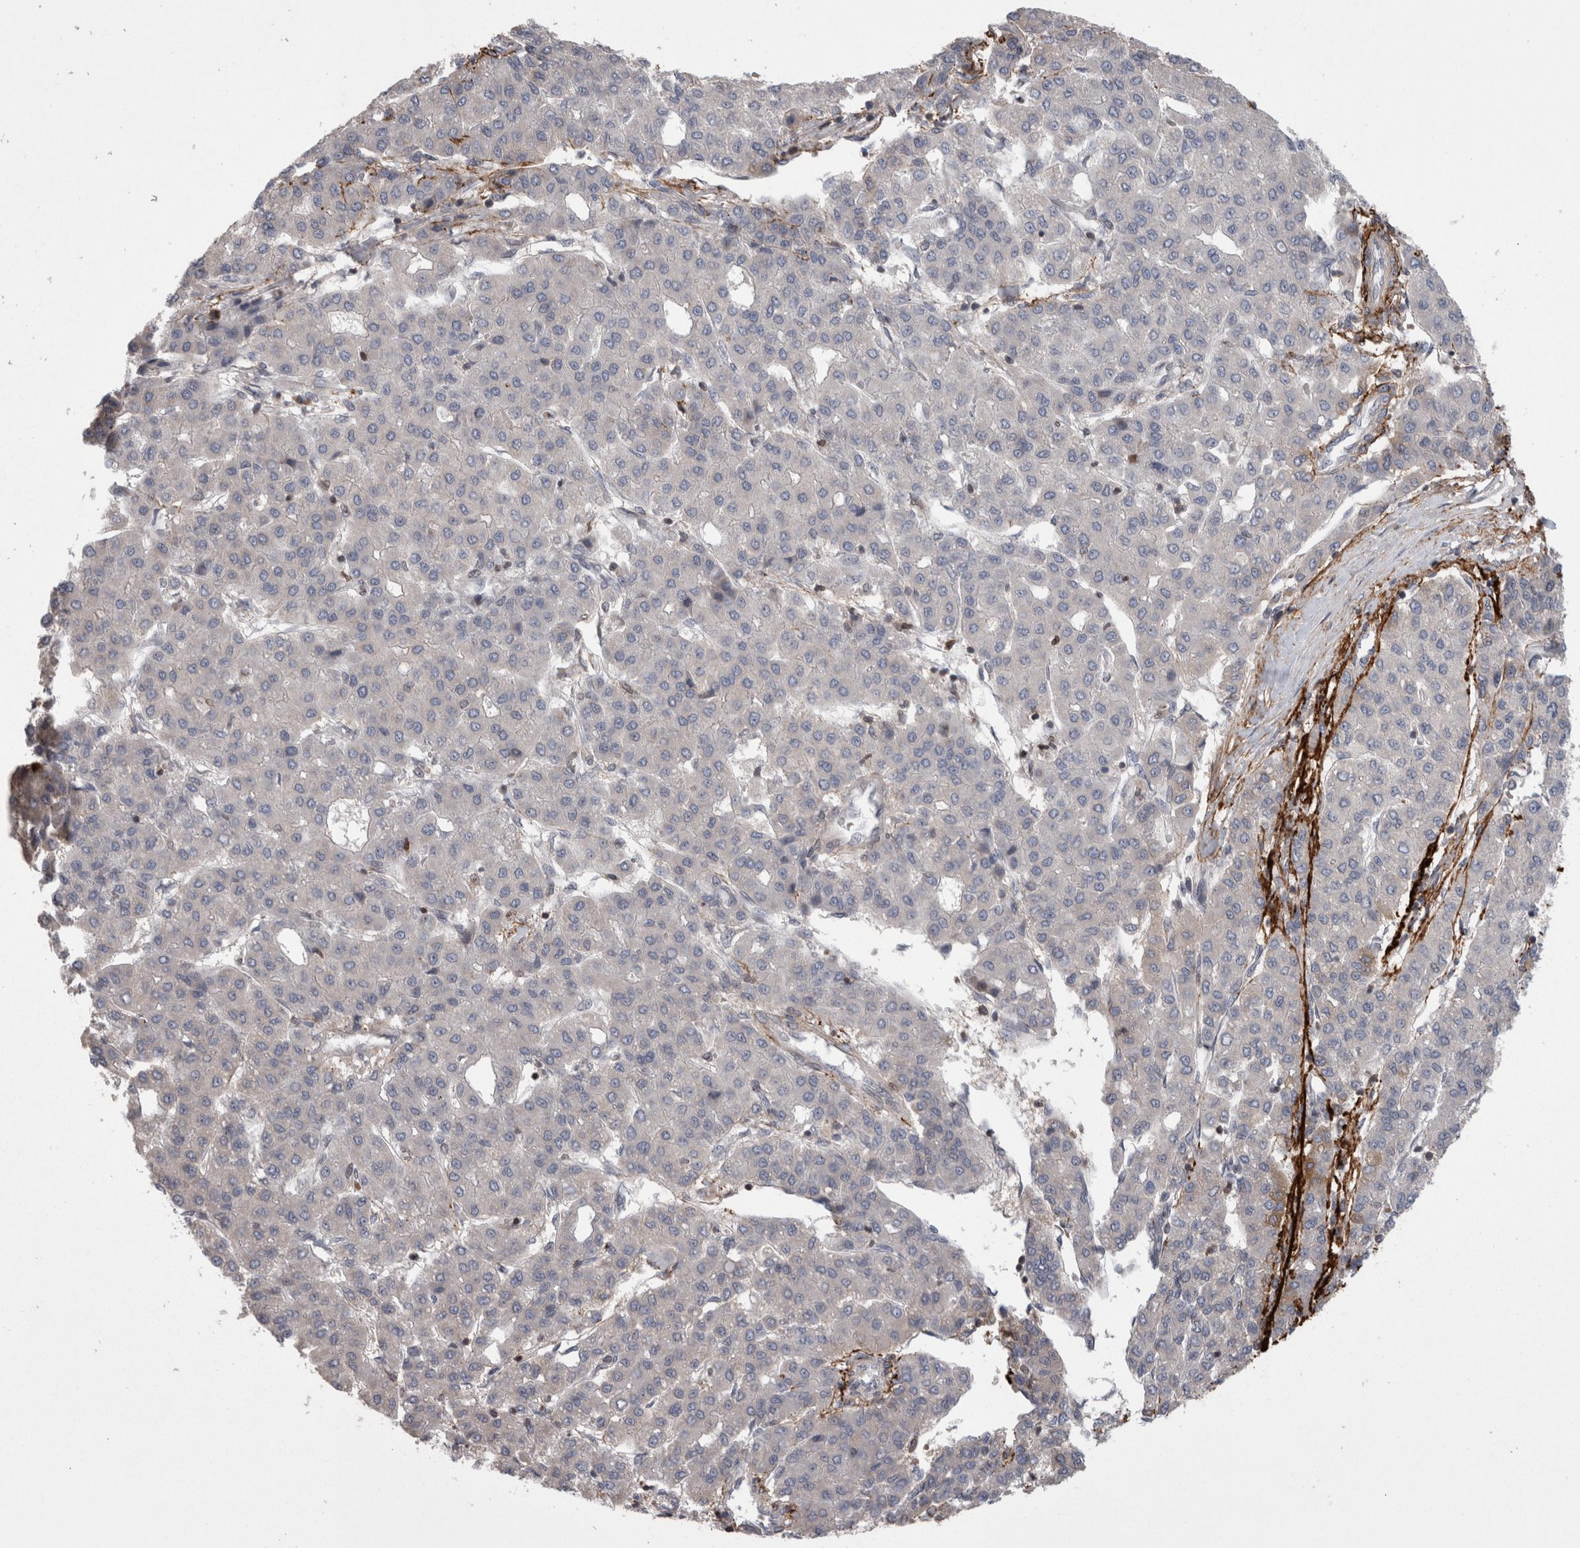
{"staining": {"intensity": "negative", "quantity": "none", "location": "none"}, "tissue": "liver cancer", "cell_type": "Tumor cells", "image_type": "cancer", "snomed": [{"axis": "morphology", "description": "Carcinoma, Hepatocellular, NOS"}, {"axis": "topography", "description": "Liver"}], "caption": "Micrograph shows no significant protein expression in tumor cells of hepatocellular carcinoma (liver).", "gene": "DARS2", "patient": {"sex": "male", "age": 65}}